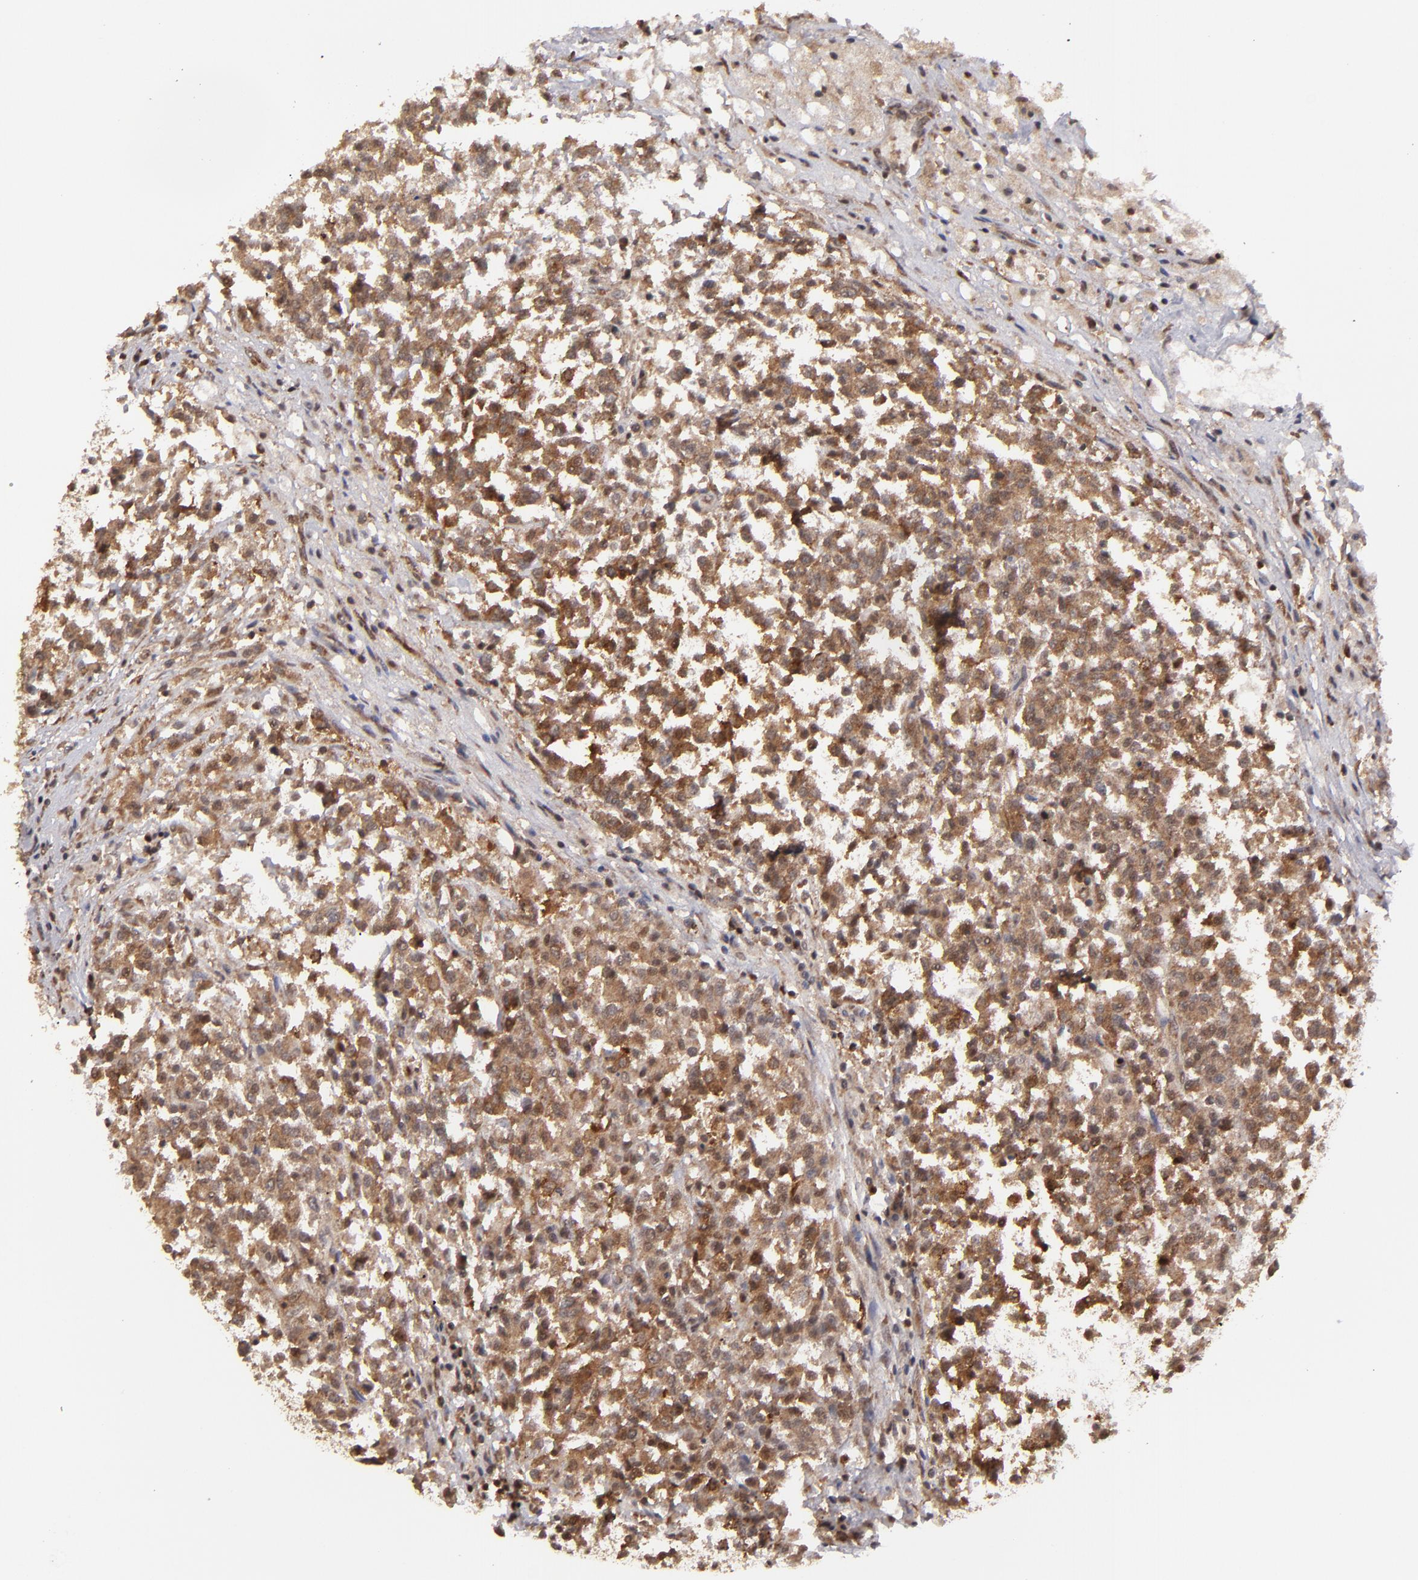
{"staining": {"intensity": "strong", "quantity": ">75%", "location": "cytoplasmic/membranous"}, "tissue": "testis cancer", "cell_type": "Tumor cells", "image_type": "cancer", "snomed": [{"axis": "morphology", "description": "Seminoma, NOS"}, {"axis": "topography", "description": "Testis"}], "caption": "A high amount of strong cytoplasmic/membranous positivity is present in about >75% of tumor cells in testis seminoma tissue.", "gene": "MAPK3", "patient": {"sex": "male", "age": 59}}